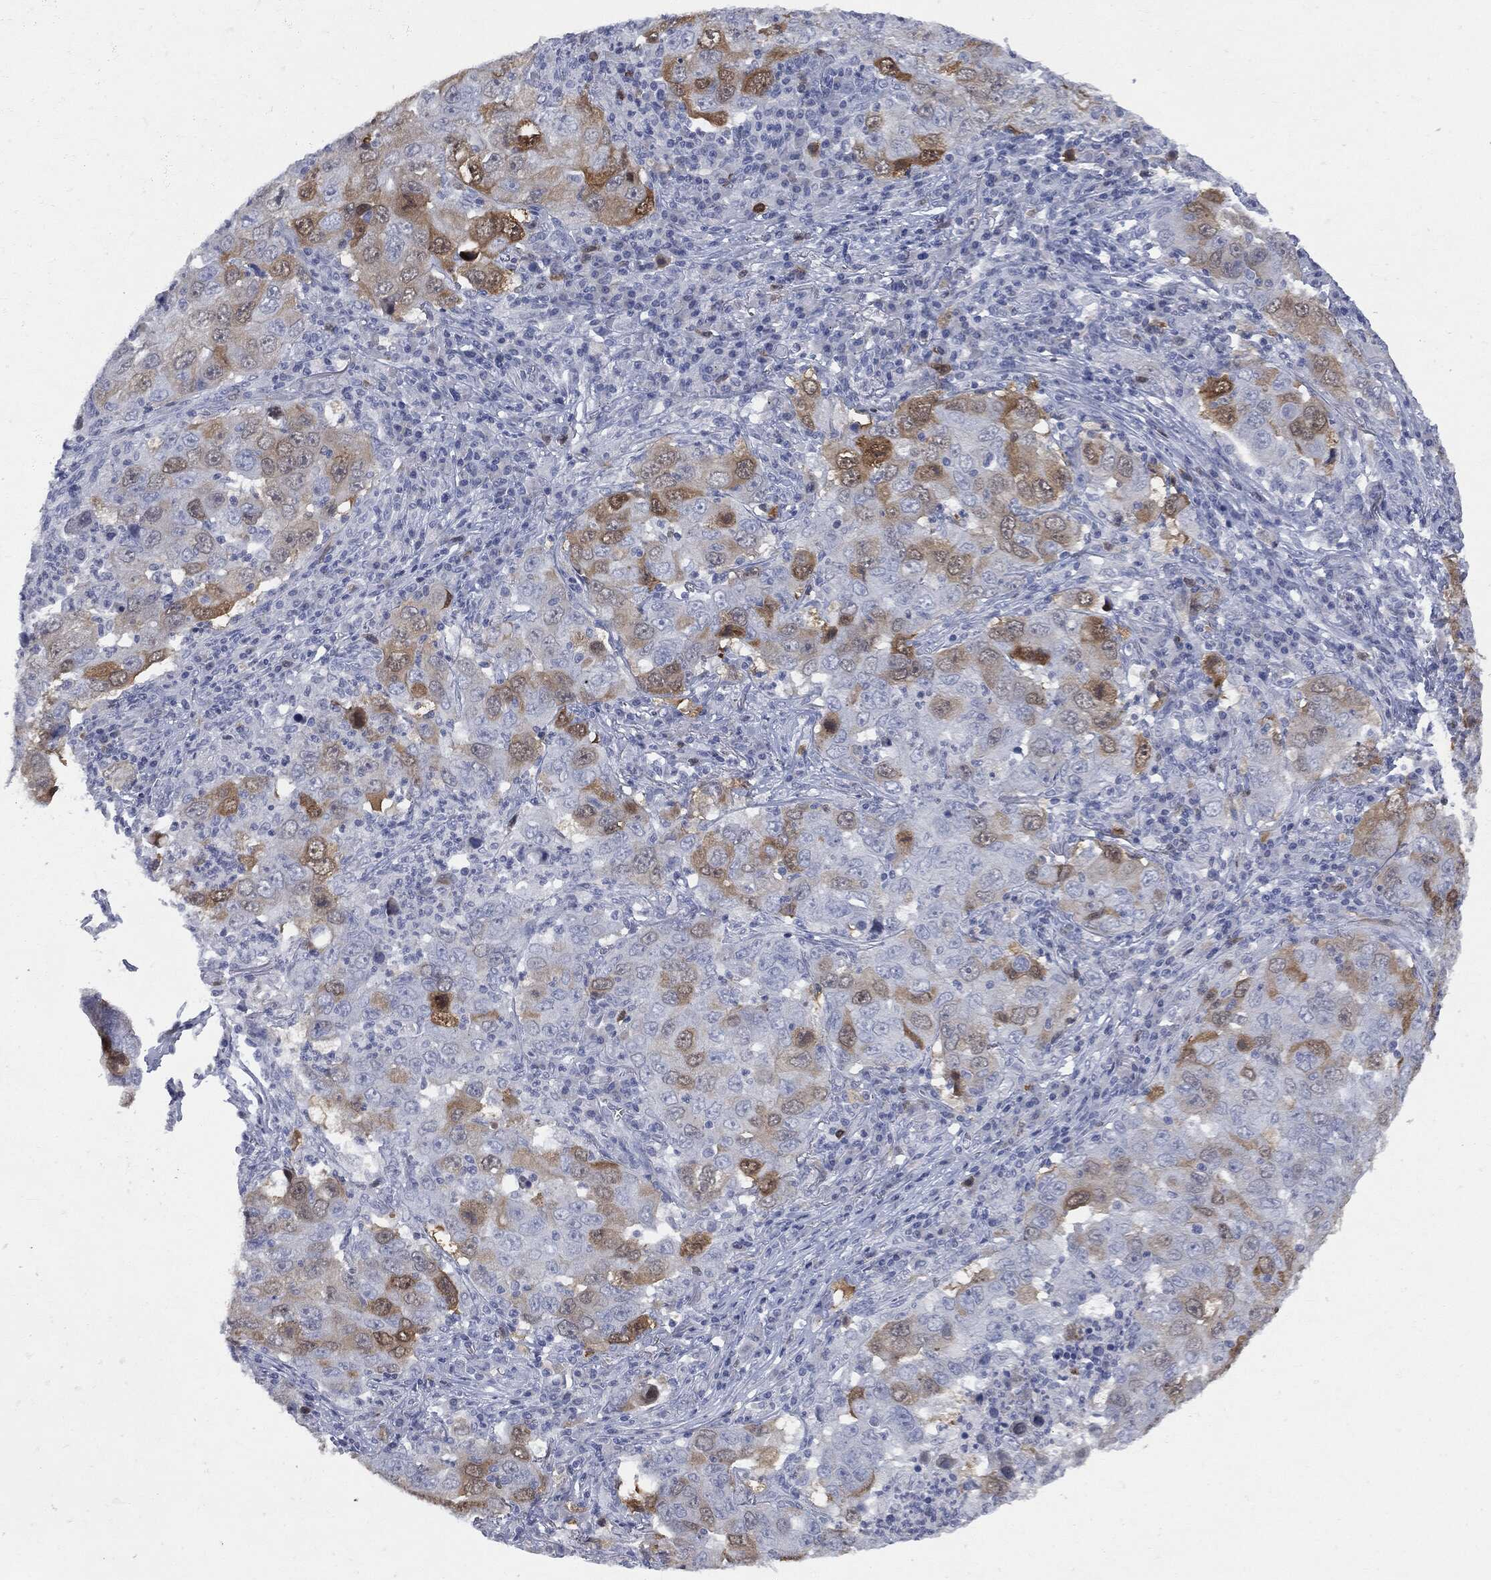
{"staining": {"intensity": "strong", "quantity": "<25%", "location": "cytoplasmic/membranous"}, "tissue": "lung cancer", "cell_type": "Tumor cells", "image_type": "cancer", "snomed": [{"axis": "morphology", "description": "Adenocarcinoma, NOS"}, {"axis": "topography", "description": "Lung"}], "caption": "Immunohistochemical staining of lung cancer demonstrates medium levels of strong cytoplasmic/membranous staining in about <25% of tumor cells.", "gene": "UBE2C", "patient": {"sex": "male", "age": 73}}